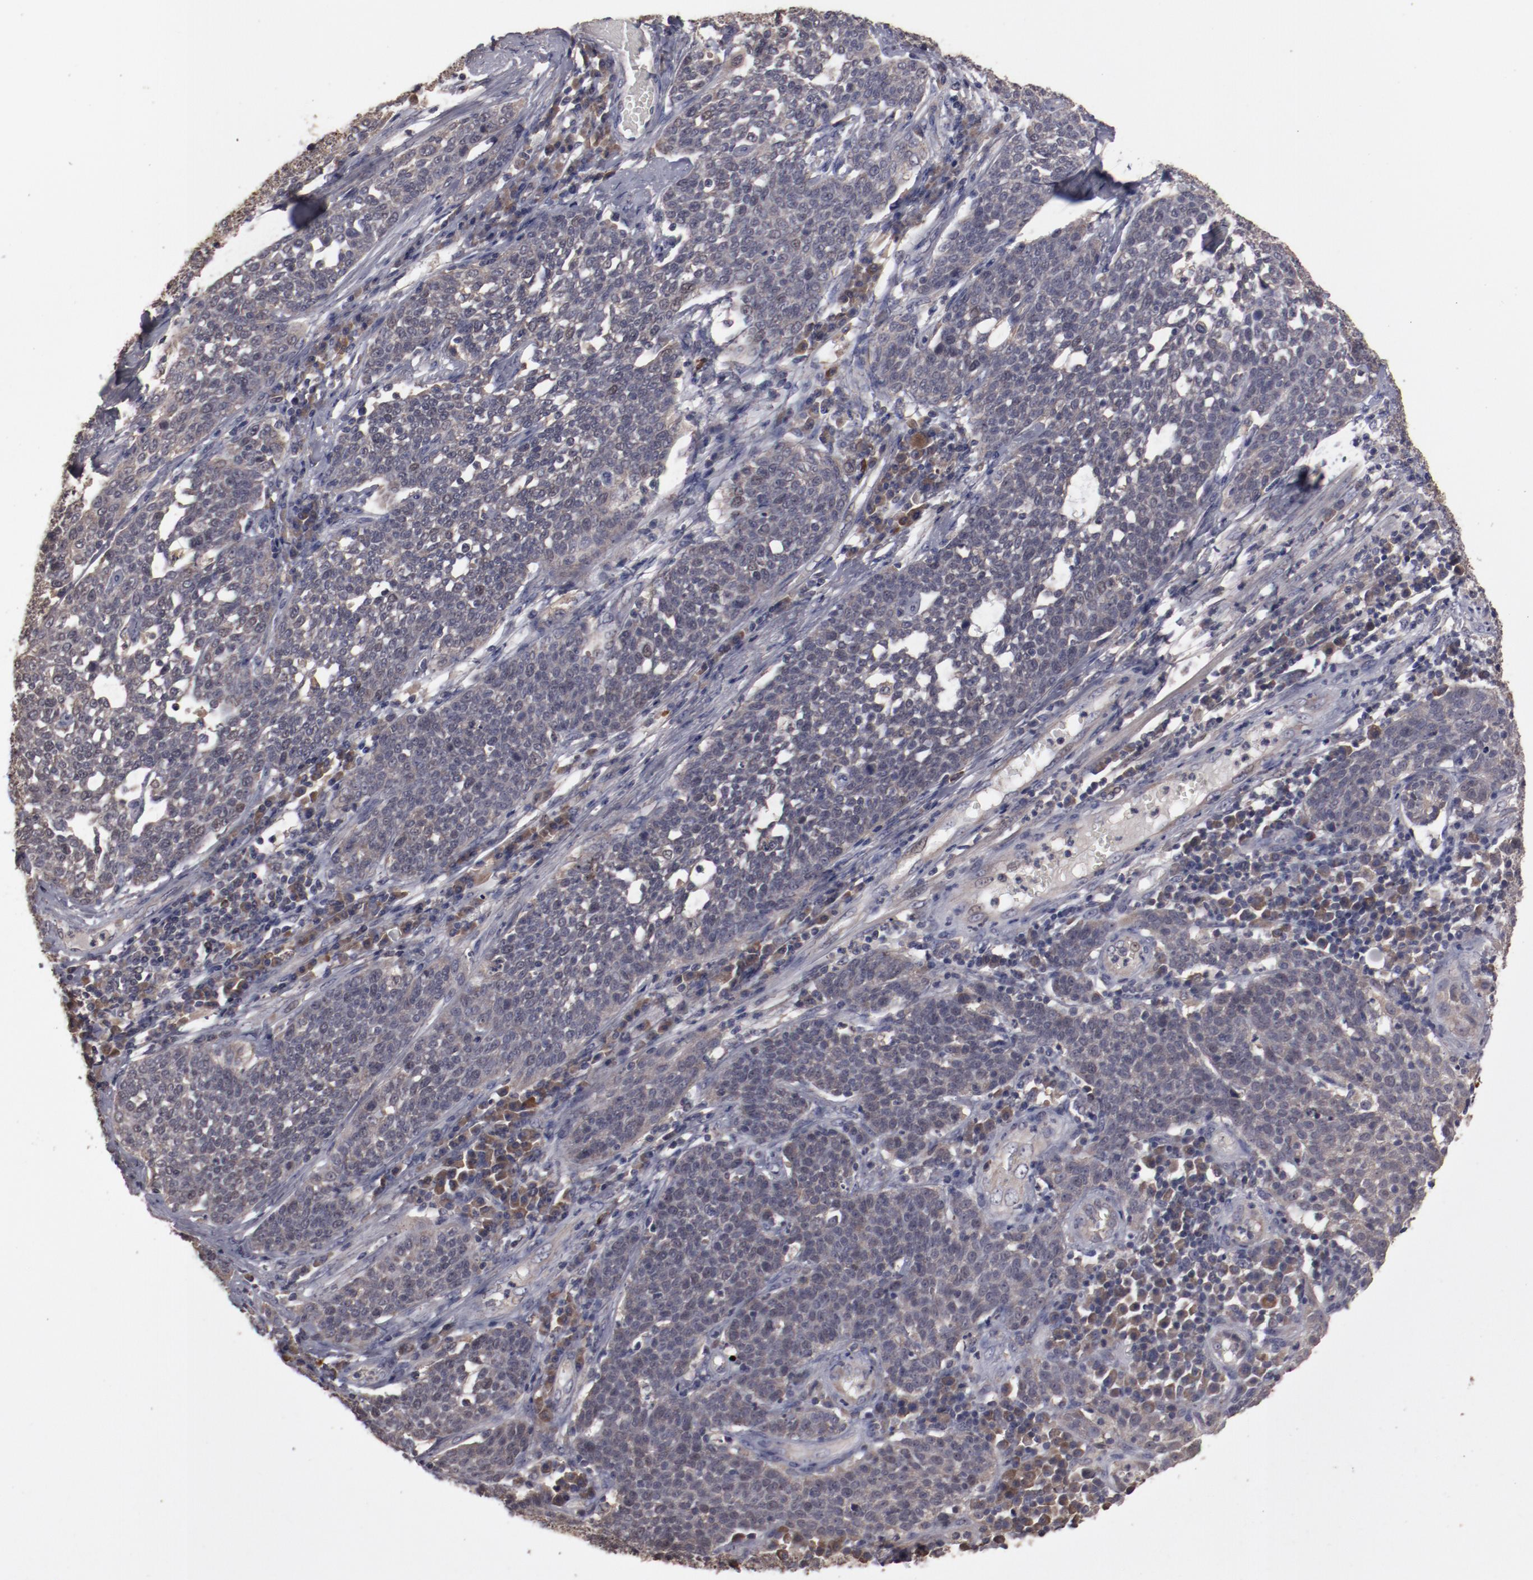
{"staining": {"intensity": "weak", "quantity": "<25%", "location": "cytoplasmic/membranous"}, "tissue": "cervical cancer", "cell_type": "Tumor cells", "image_type": "cancer", "snomed": [{"axis": "morphology", "description": "Squamous cell carcinoma, NOS"}, {"axis": "topography", "description": "Cervix"}], "caption": "An image of cervical cancer (squamous cell carcinoma) stained for a protein exhibits no brown staining in tumor cells. The staining is performed using DAB (3,3'-diaminobenzidine) brown chromogen with nuclei counter-stained in using hematoxylin.", "gene": "LRRC75B", "patient": {"sex": "female", "age": 34}}